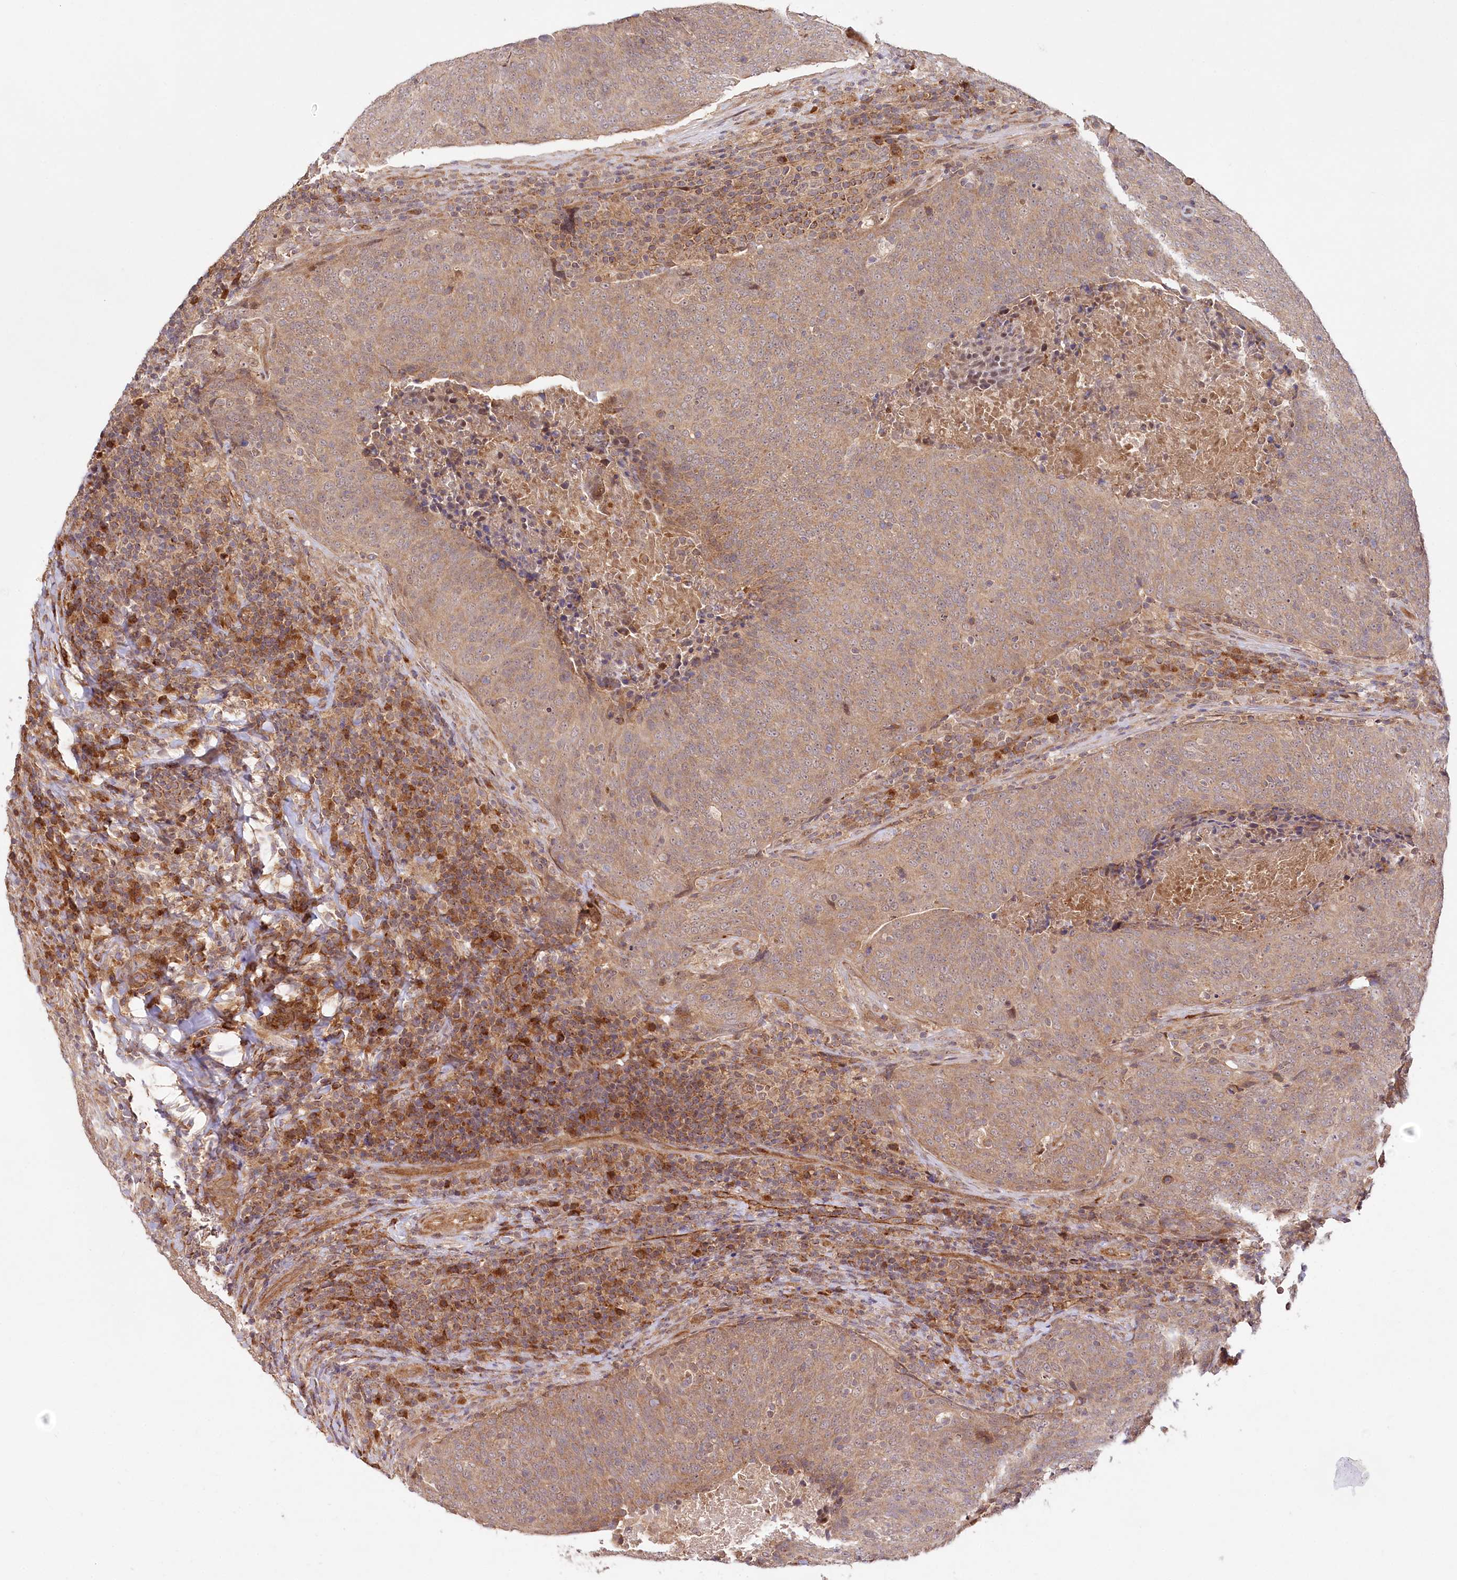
{"staining": {"intensity": "moderate", "quantity": ">75%", "location": "cytoplasmic/membranous"}, "tissue": "head and neck cancer", "cell_type": "Tumor cells", "image_type": "cancer", "snomed": [{"axis": "morphology", "description": "Squamous cell carcinoma, NOS"}, {"axis": "morphology", "description": "Squamous cell carcinoma, metastatic, NOS"}, {"axis": "topography", "description": "Lymph node"}, {"axis": "topography", "description": "Head-Neck"}], "caption": "Head and neck metastatic squamous cell carcinoma stained with DAB immunohistochemistry (IHC) displays medium levels of moderate cytoplasmic/membranous staining in approximately >75% of tumor cells.", "gene": "CEP70", "patient": {"sex": "male", "age": 62}}